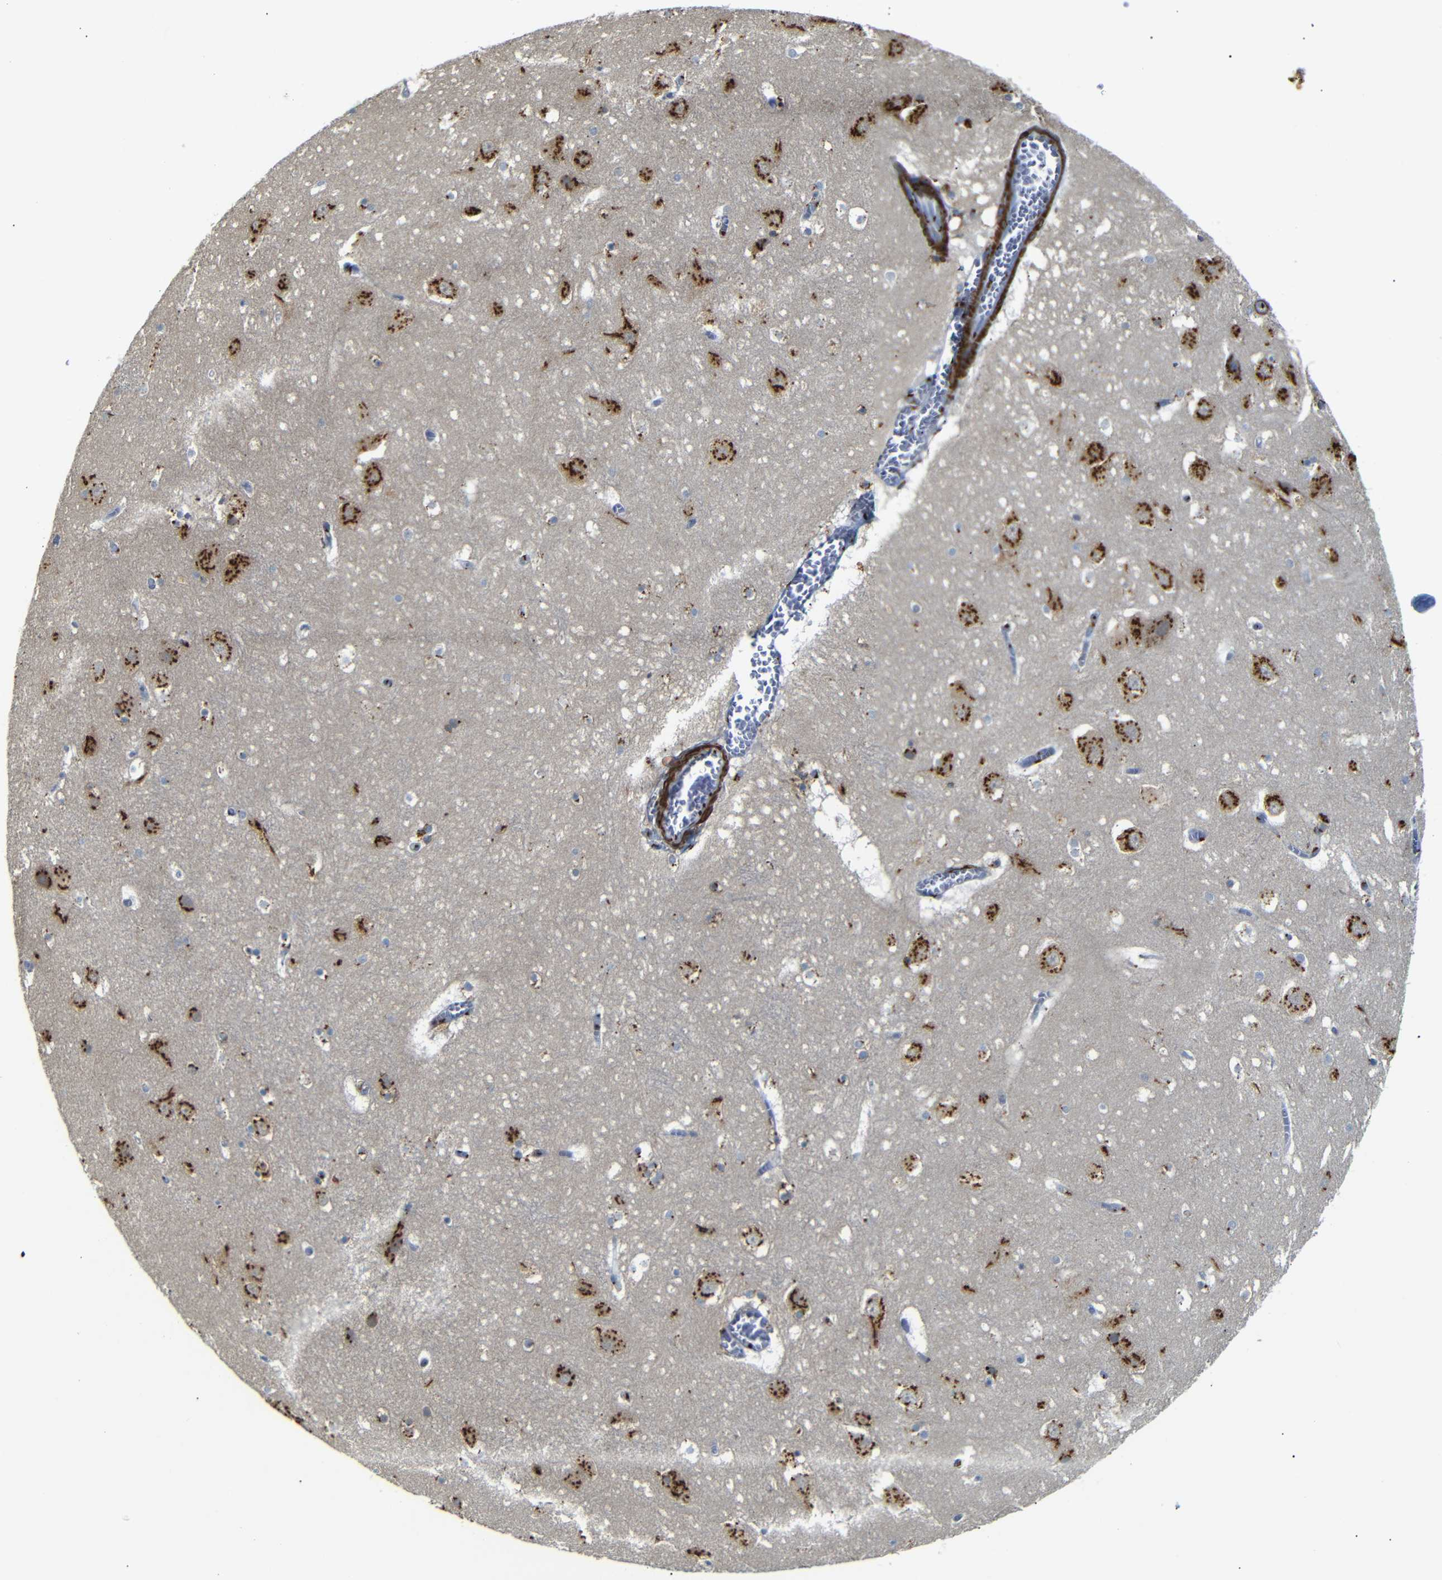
{"staining": {"intensity": "moderate", "quantity": "25%-75%", "location": "cytoplasmic/membranous"}, "tissue": "hippocampus", "cell_type": "Glial cells", "image_type": "normal", "snomed": [{"axis": "morphology", "description": "Normal tissue, NOS"}, {"axis": "topography", "description": "Hippocampus"}], "caption": "Immunohistochemistry histopathology image of benign hippocampus: hippocampus stained using immunohistochemistry (IHC) reveals medium levels of moderate protein expression localized specifically in the cytoplasmic/membranous of glial cells, appearing as a cytoplasmic/membranous brown color.", "gene": "TGOLN2", "patient": {"sex": "male", "age": 45}}